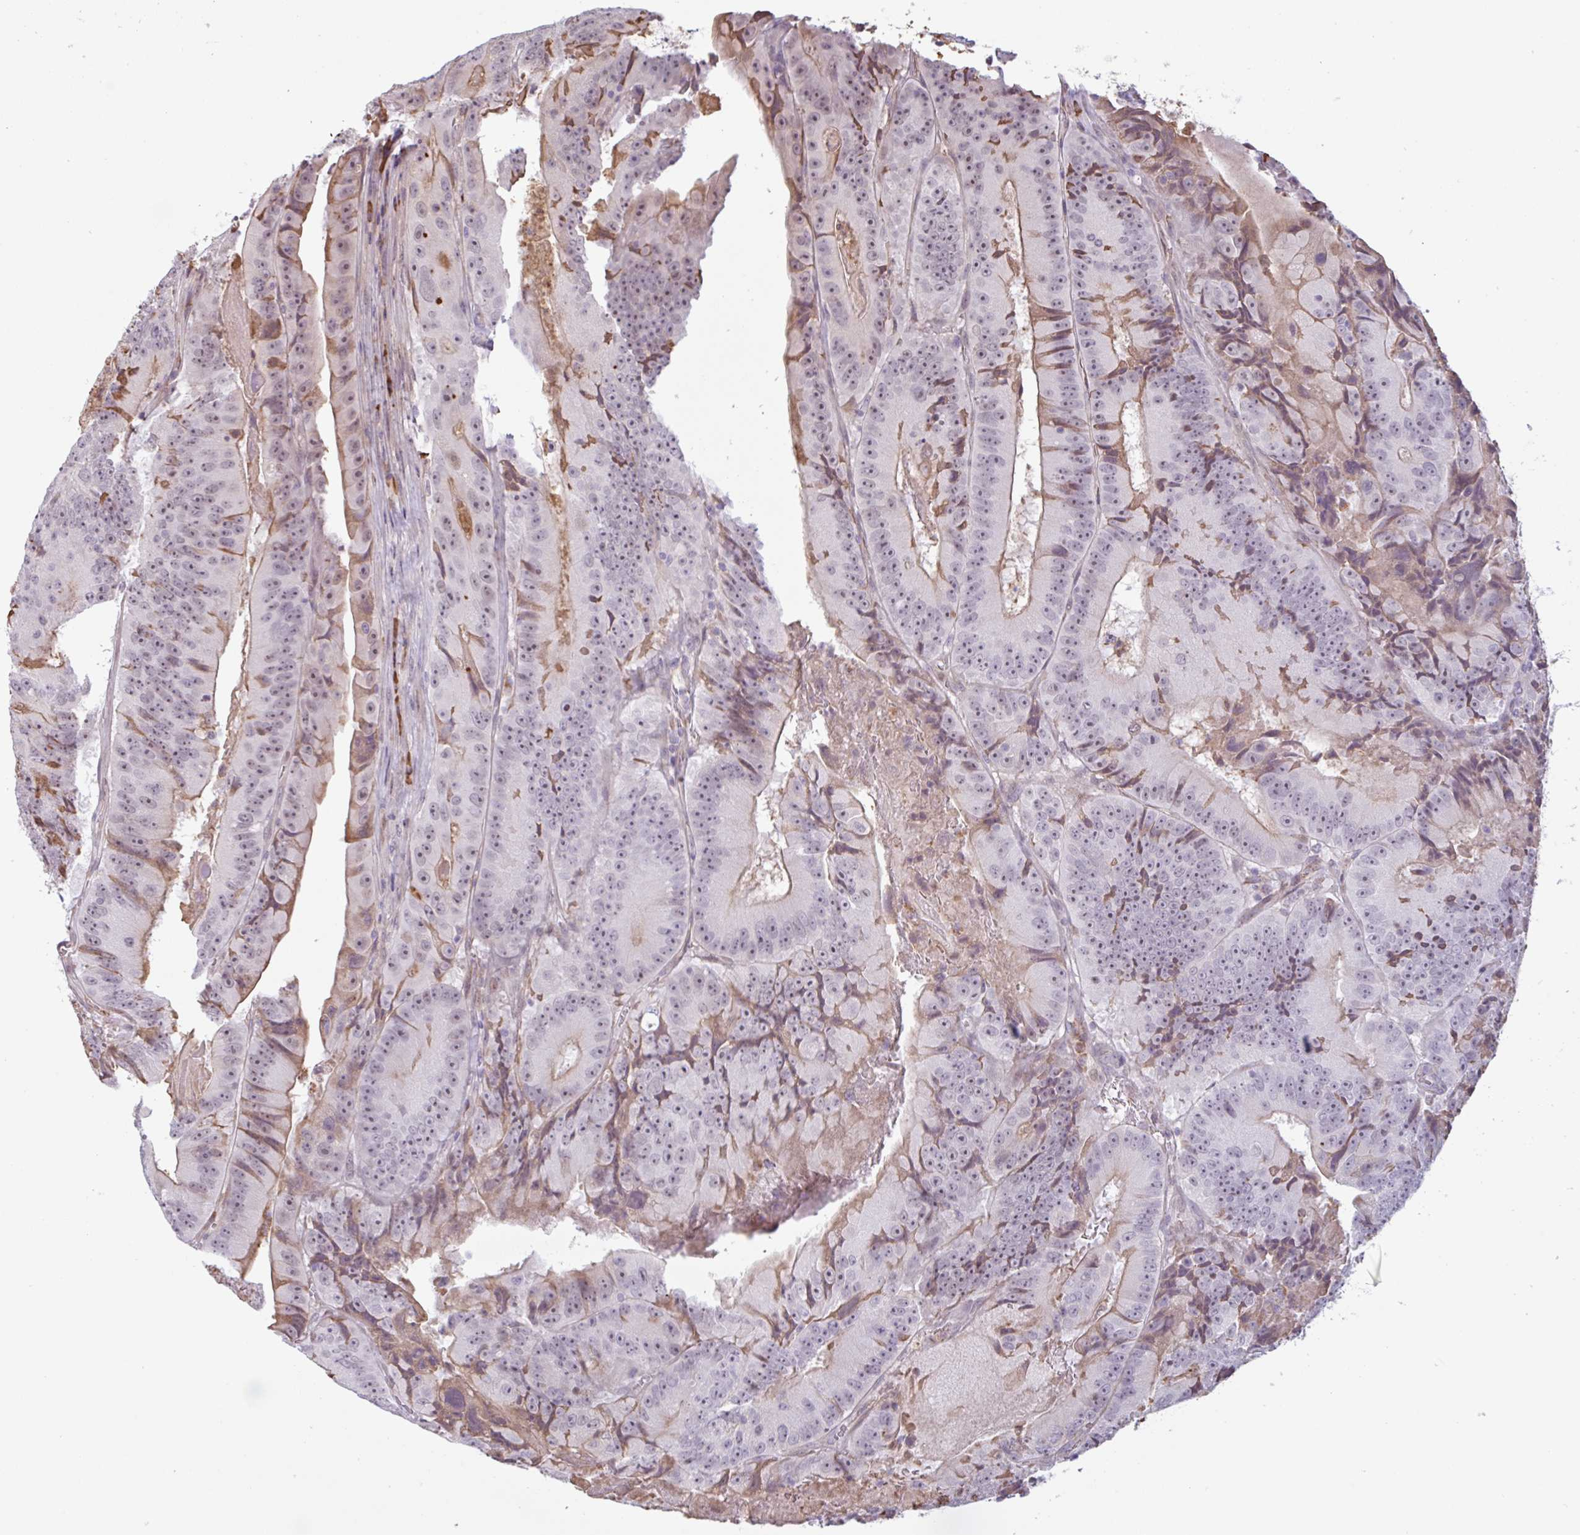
{"staining": {"intensity": "moderate", "quantity": "<25%", "location": "cytoplasmic/membranous"}, "tissue": "colorectal cancer", "cell_type": "Tumor cells", "image_type": "cancer", "snomed": [{"axis": "morphology", "description": "Adenocarcinoma, NOS"}, {"axis": "topography", "description": "Colon"}], "caption": "Immunohistochemistry of colorectal adenocarcinoma exhibits low levels of moderate cytoplasmic/membranous positivity in approximately <25% of tumor cells.", "gene": "TAF1D", "patient": {"sex": "female", "age": 86}}